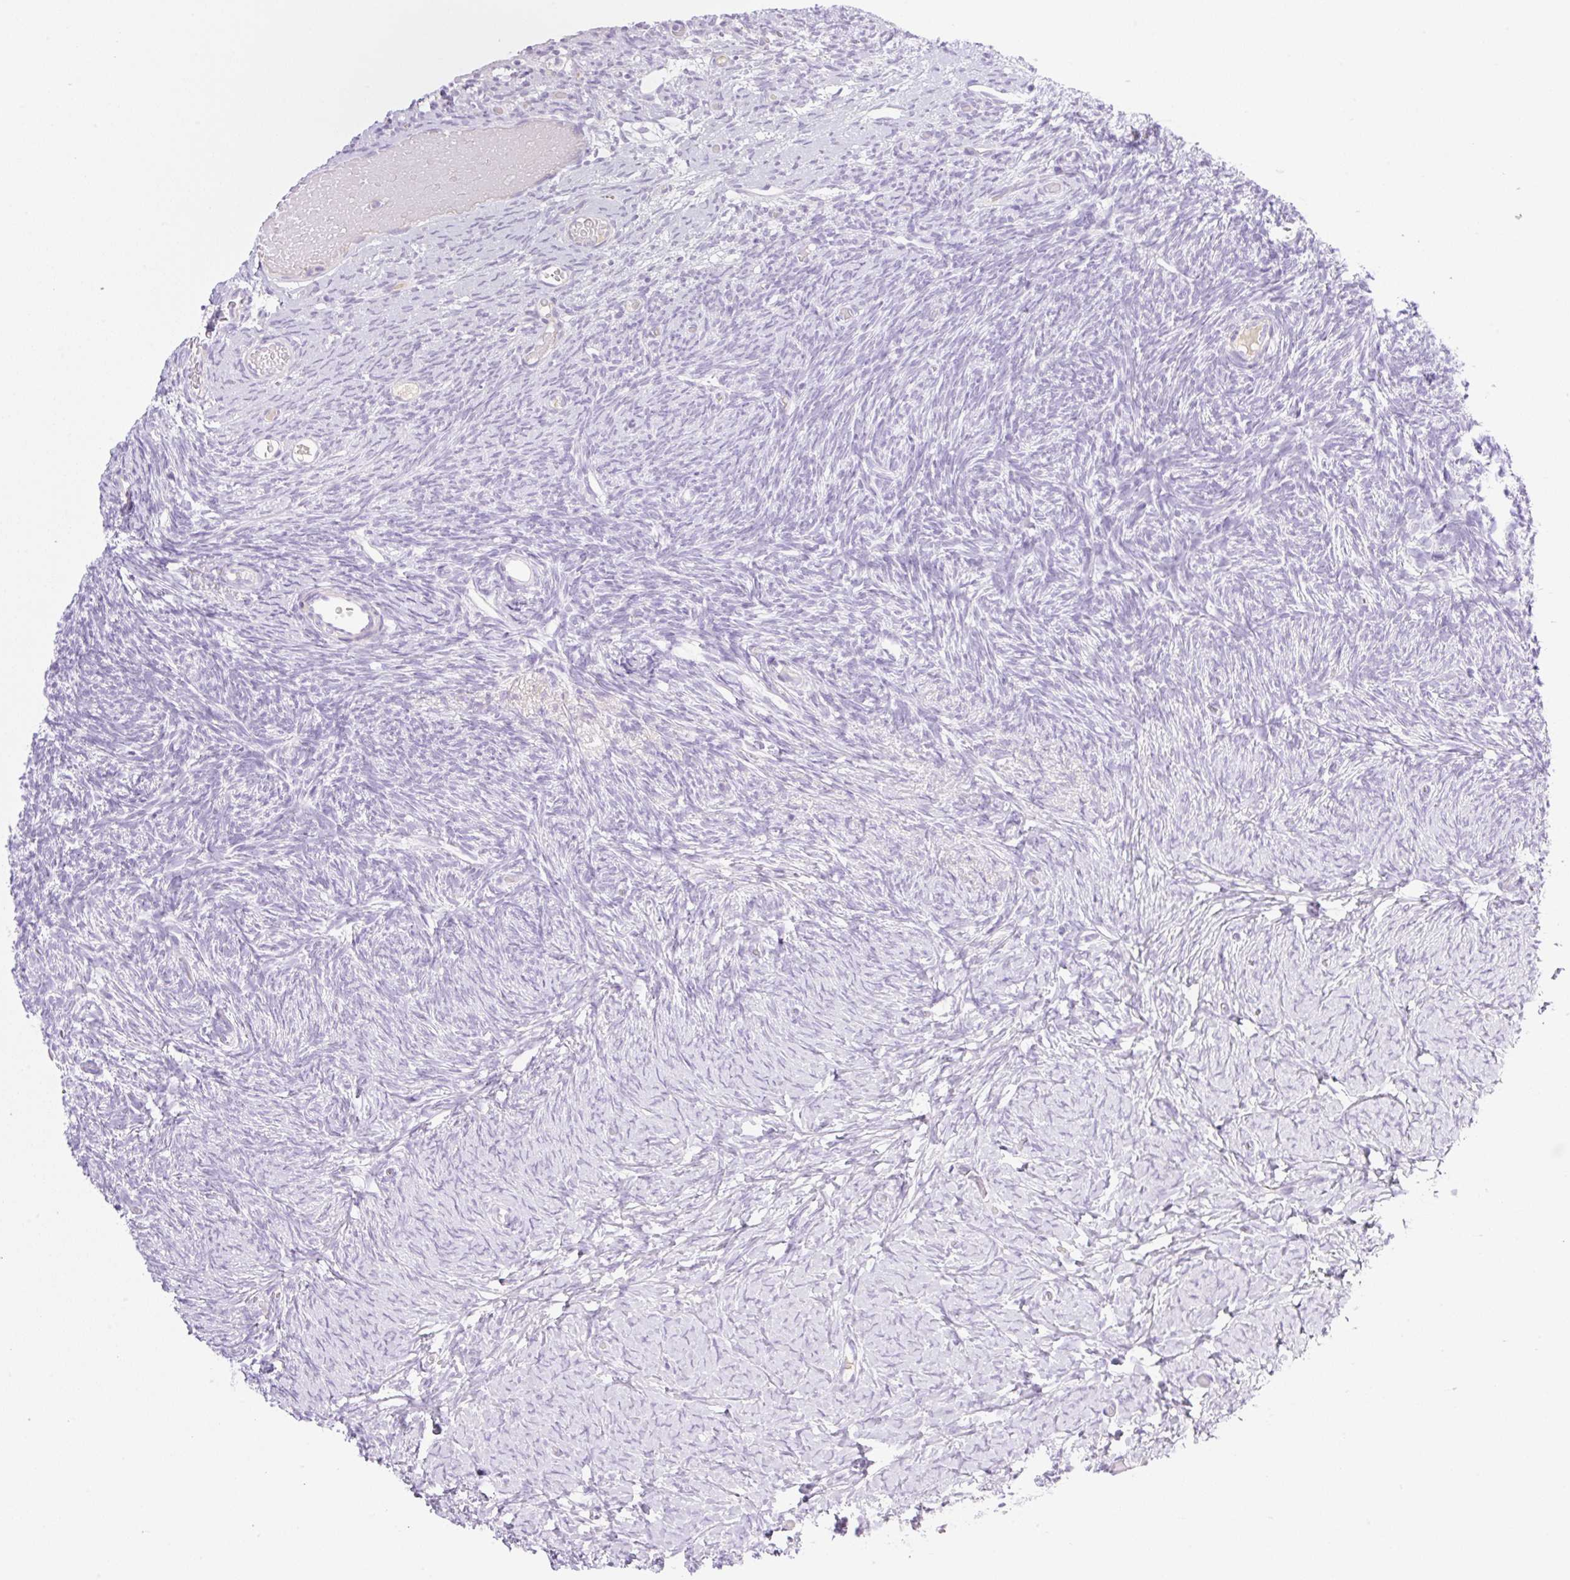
{"staining": {"intensity": "negative", "quantity": "none", "location": "none"}, "tissue": "ovary", "cell_type": "Follicle cells", "image_type": "normal", "snomed": [{"axis": "morphology", "description": "Normal tissue, NOS"}, {"axis": "topography", "description": "Ovary"}], "caption": "IHC of normal human ovary displays no expression in follicle cells. (Brightfield microscopy of DAB immunohistochemistry at high magnification).", "gene": "PALM3", "patient": {"sex": "female", "age": 39}}